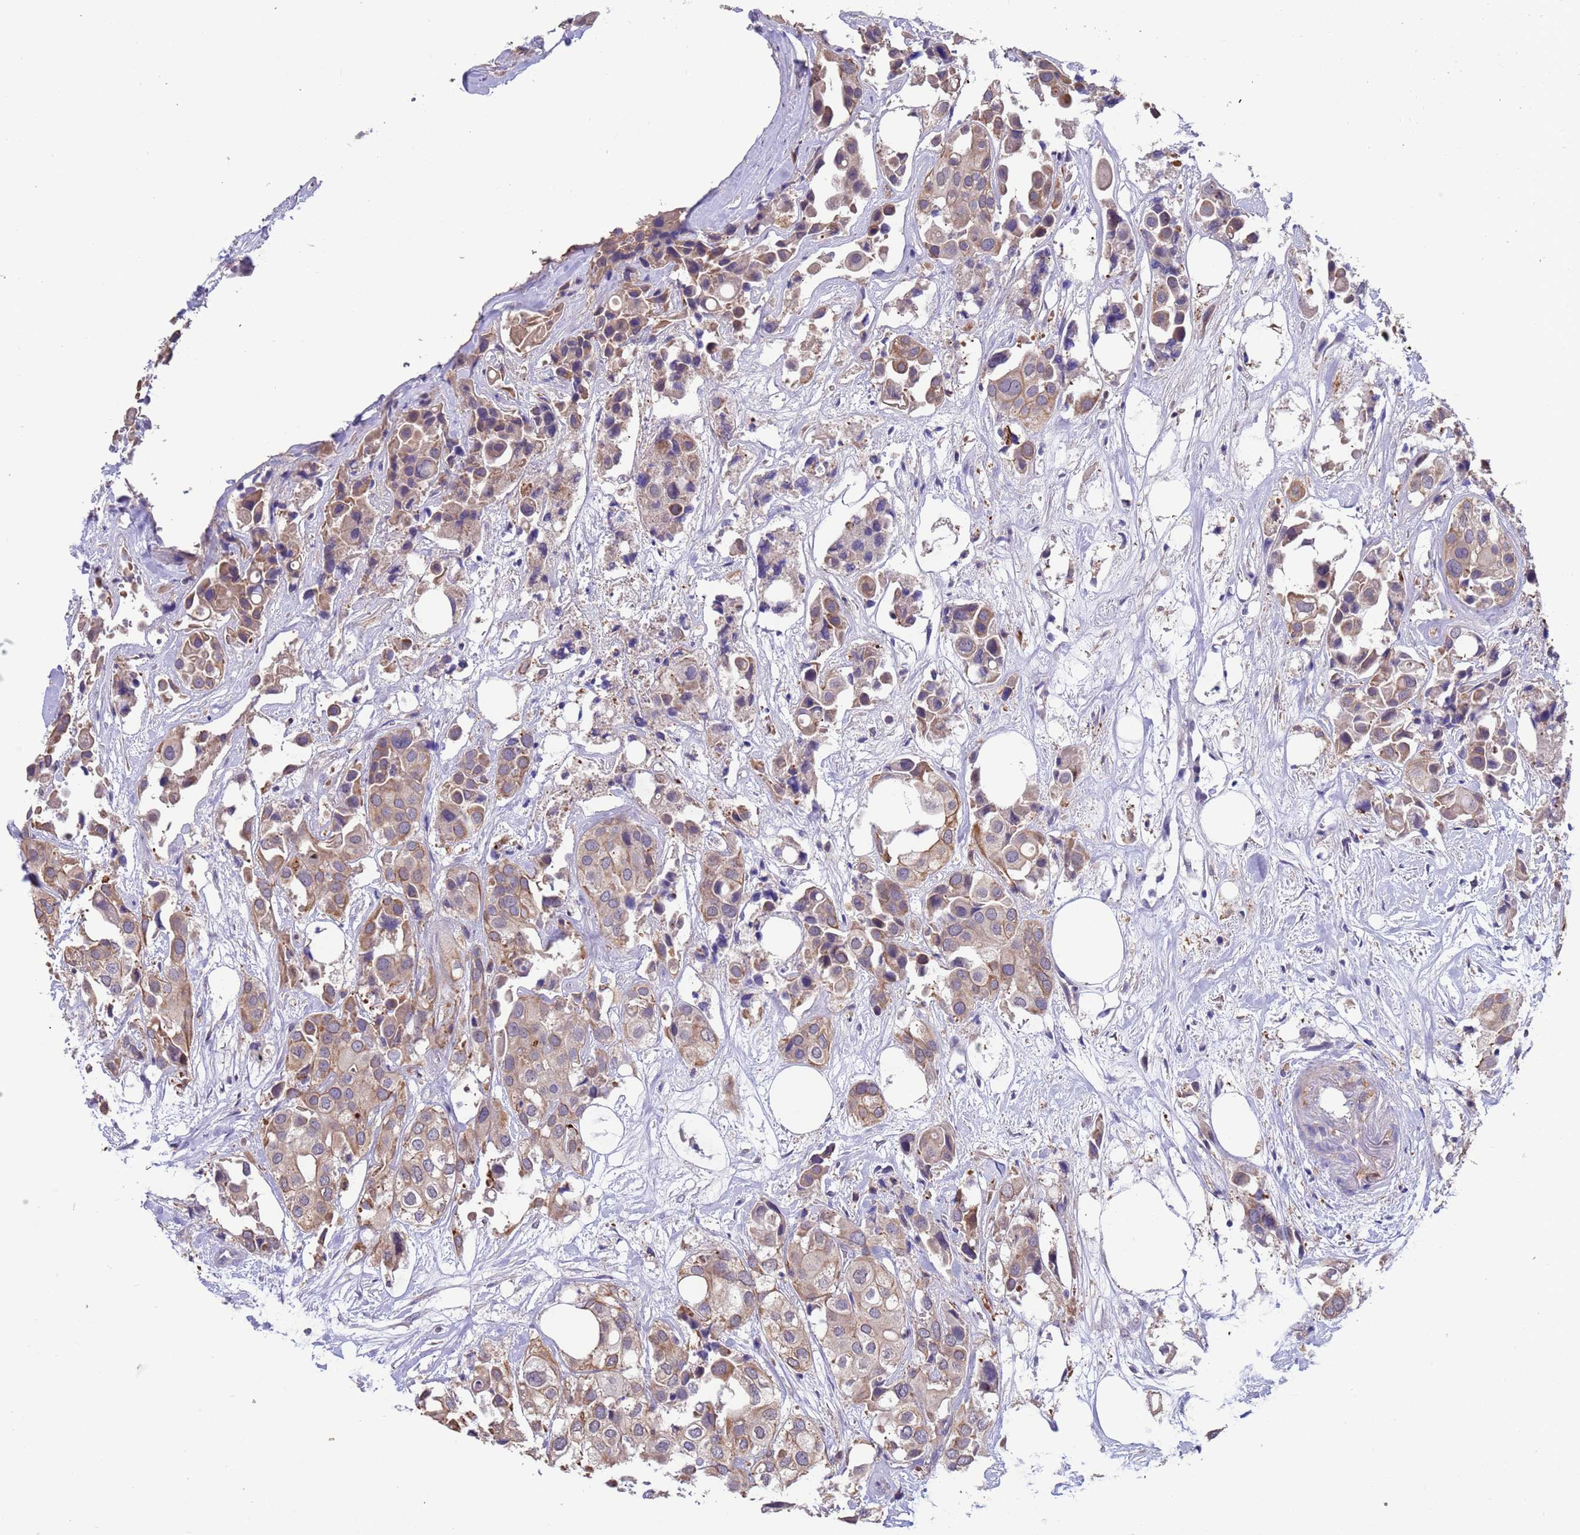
{"staining": {"intensity": "moderate", "quantity": "<25%", "location": "cytoplasmic/membranous"}, "tissue": "urothelial cancer", "cell_type": "Tumor cells", "image_type": "cancer", "snomed": [{"axis": "morphology", "description": "Urothelial carcinoma, High grade"}, {"axis": "topography", "description": "Urinary bladder"}], "caption": "A photomicrograph showing moderate cytoplasmic/membranous staining in about <25% of tumor cells in urothelial cancer, as visualized by brown immunohistochemical staining.", "gene": "AMPD3", "patient": {"sex": "male", "age": 64}}